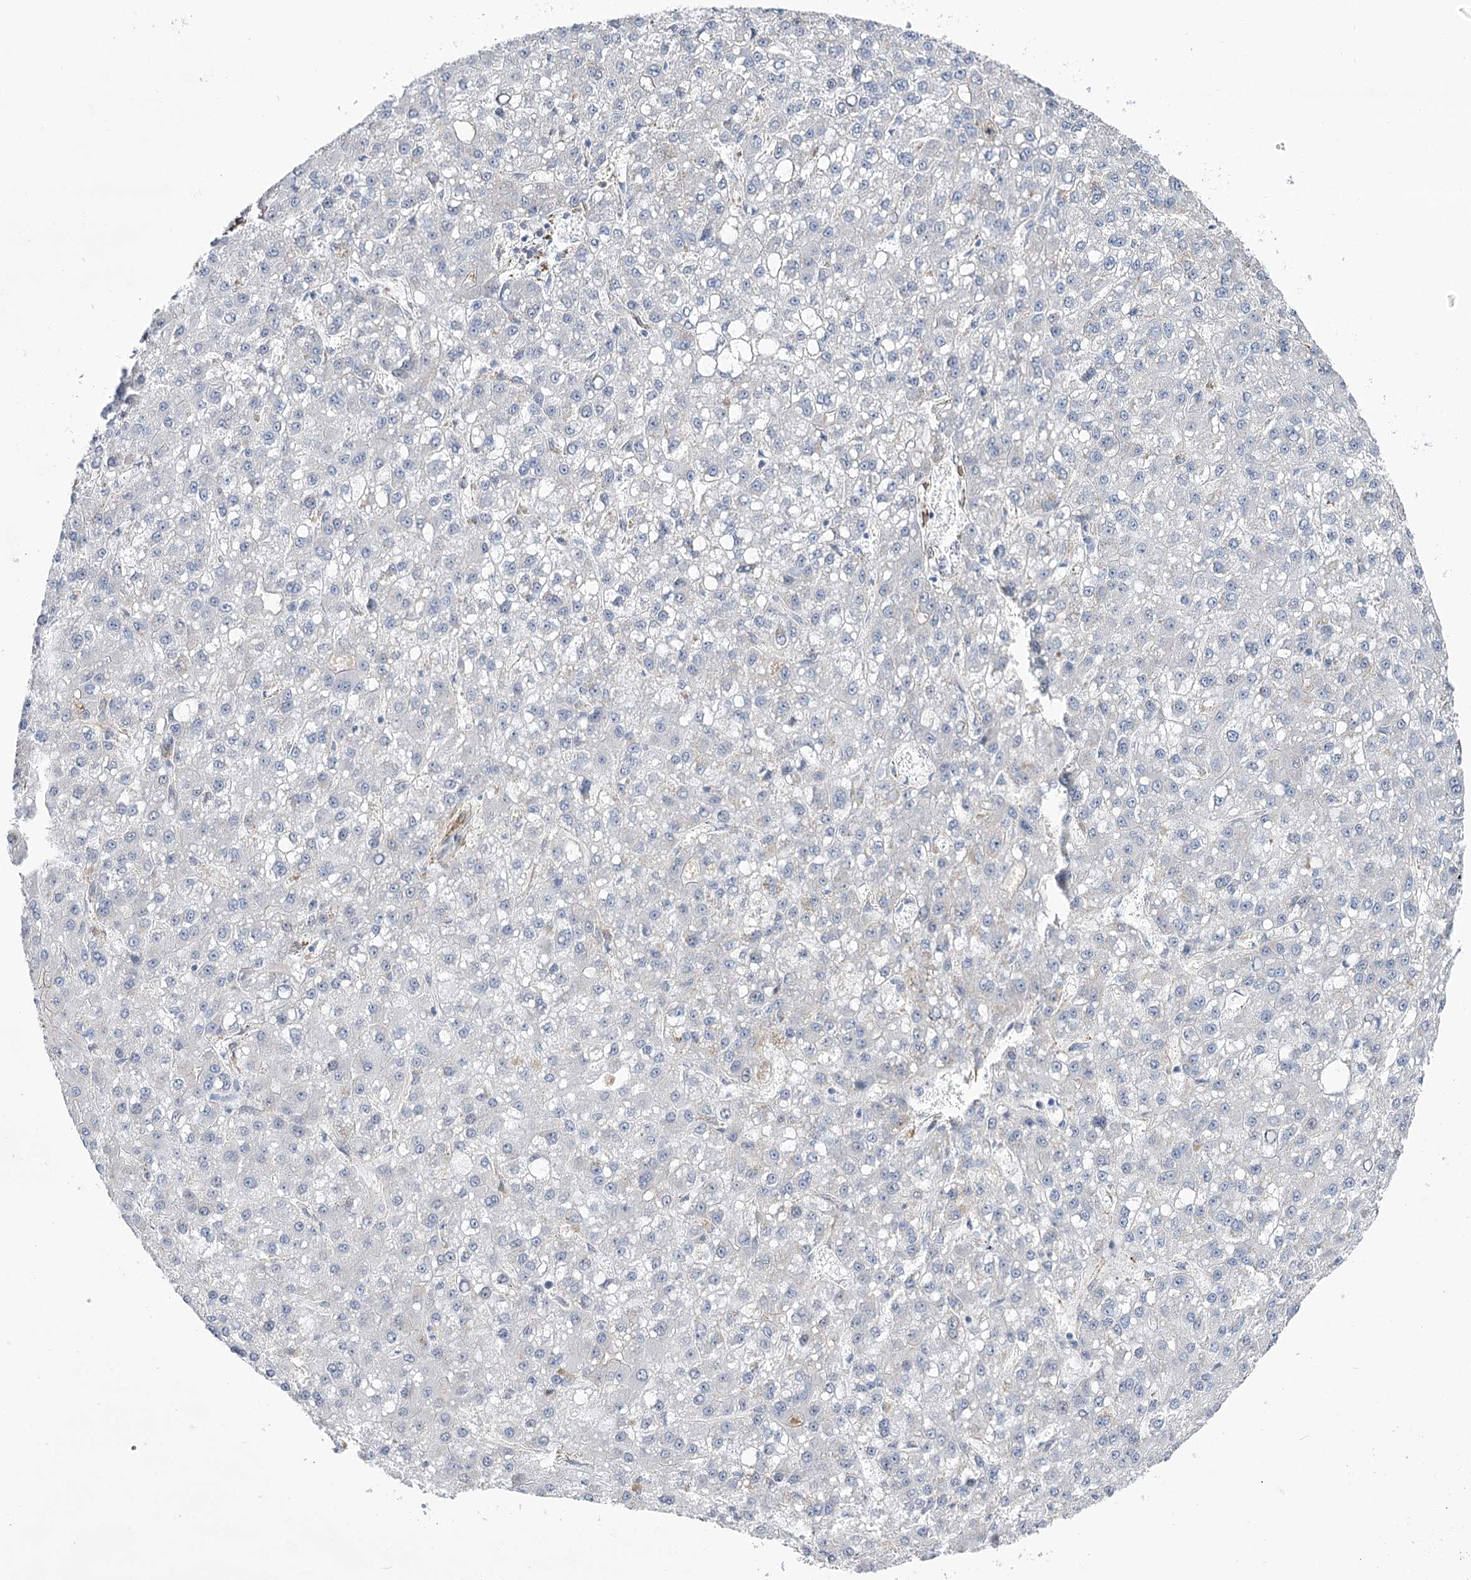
{"staining": {"intensity": "negative", "quantity": "none", "location": "none"}, "tissue": "liver cancer", "cell_type": "Tumor cells", "image_type": "cancer", "snomed": [{"axis": "morphology", "description": "Carcinoma, Hepatocellular, NOS"}, {"axis": "topography", "description": "Liver"}], "caption": "Immunohistochemical staining of liver hepatocellular carcinoma displays no significant staining in tumor cells.", "gene": "WASHC3", "patient": {"sex": "male", "age": 67}}